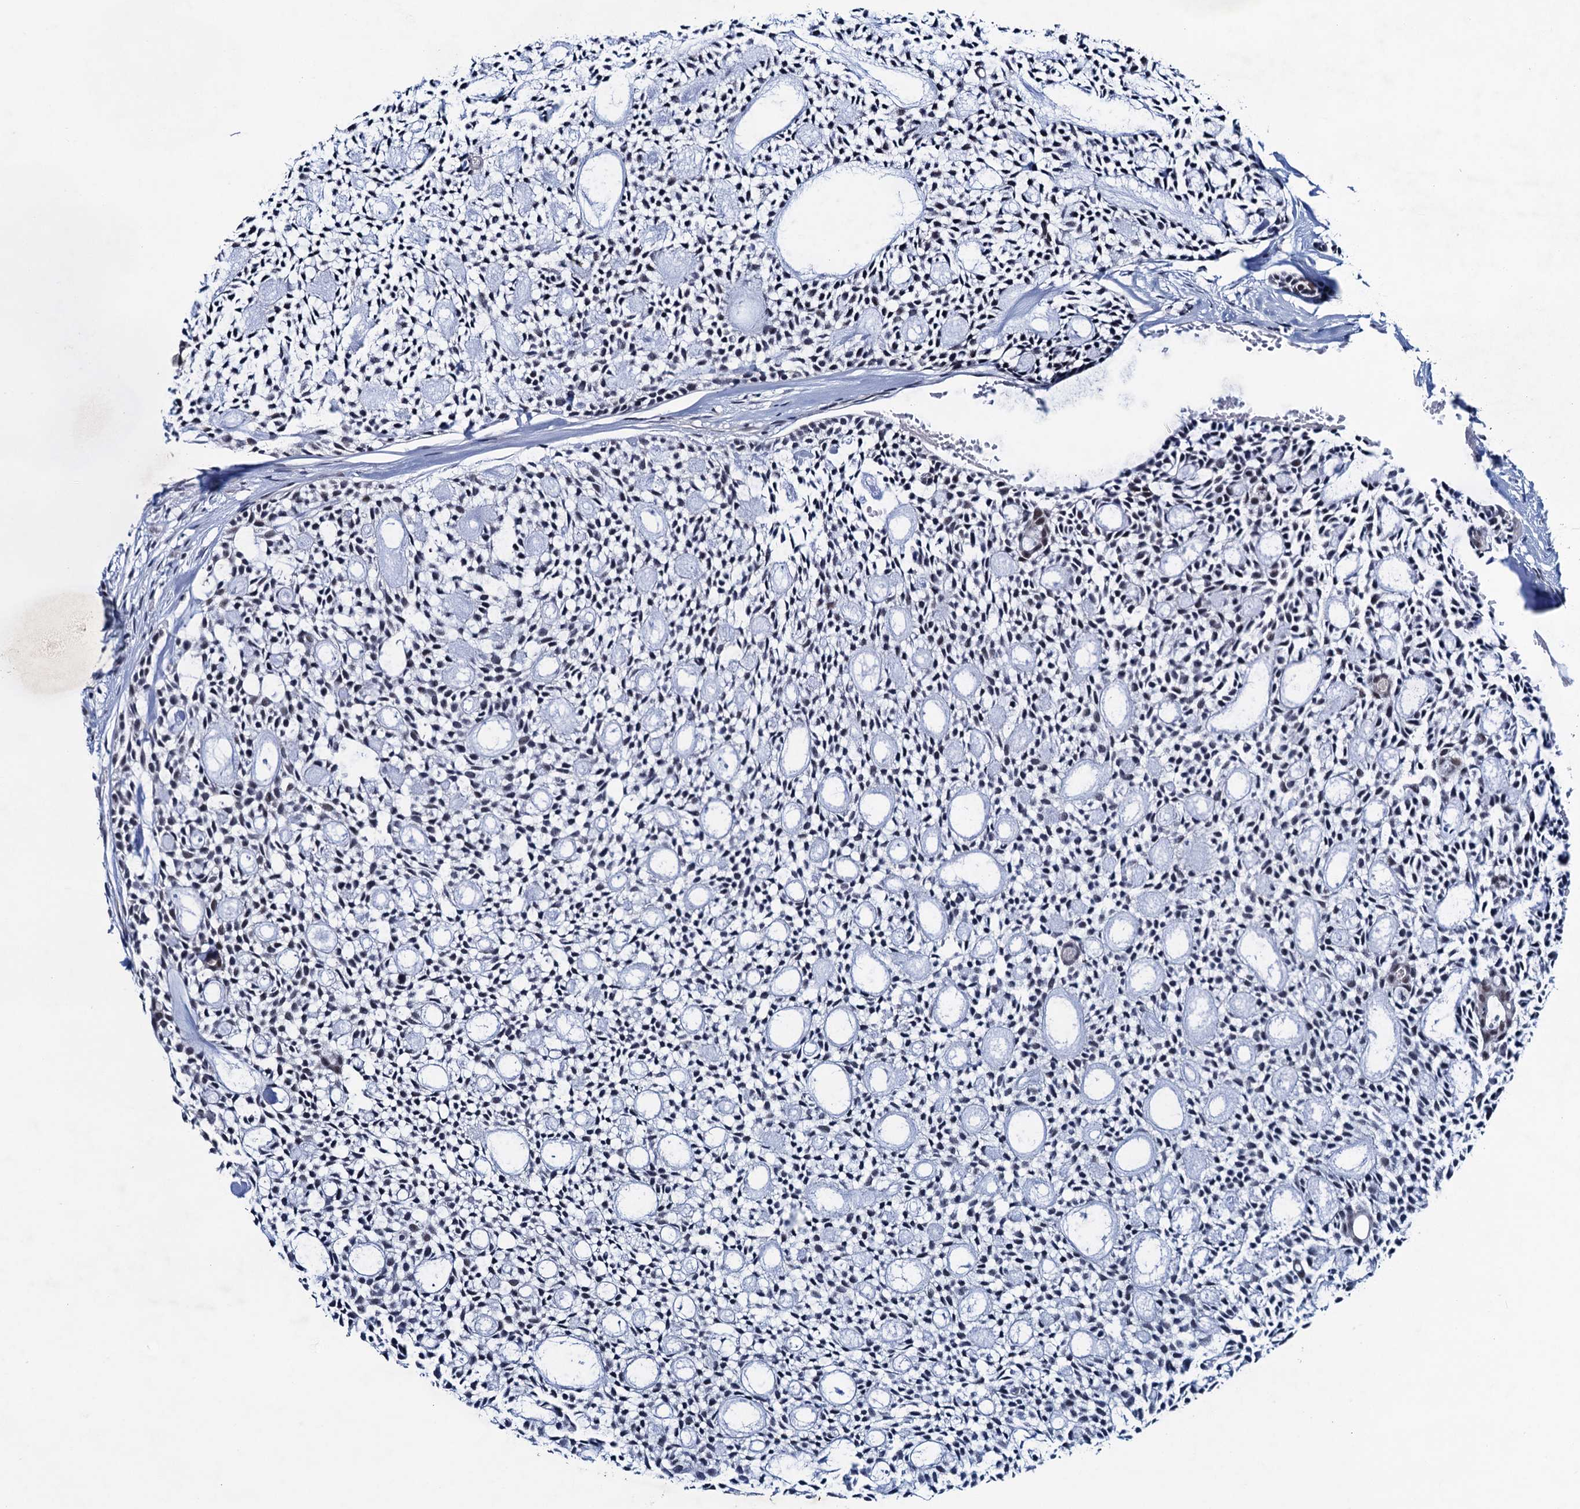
{"staining": {"intensity": "weak", "quantity": "25%-75%", "location": "nuclear"}, "tissue": "head and neck cancer", "cell_type": "Tumor cells", "image_type": "cancer", "snomed": [{"axis": "morphology", "description": "Adenocarcinoma, NOS"}, {"axis": "topography", "description": "Subcutis"}, {"axis": "topography", "description": "Head-Neck"}], "caption": "Immunohistochemical staining of head and neck cancer reveals low levels of weak nuclear staining in approximately 25%-75% of tumor cells.", "gene": "FNBP4", "patient": {"sex": "female", "age": 73}}